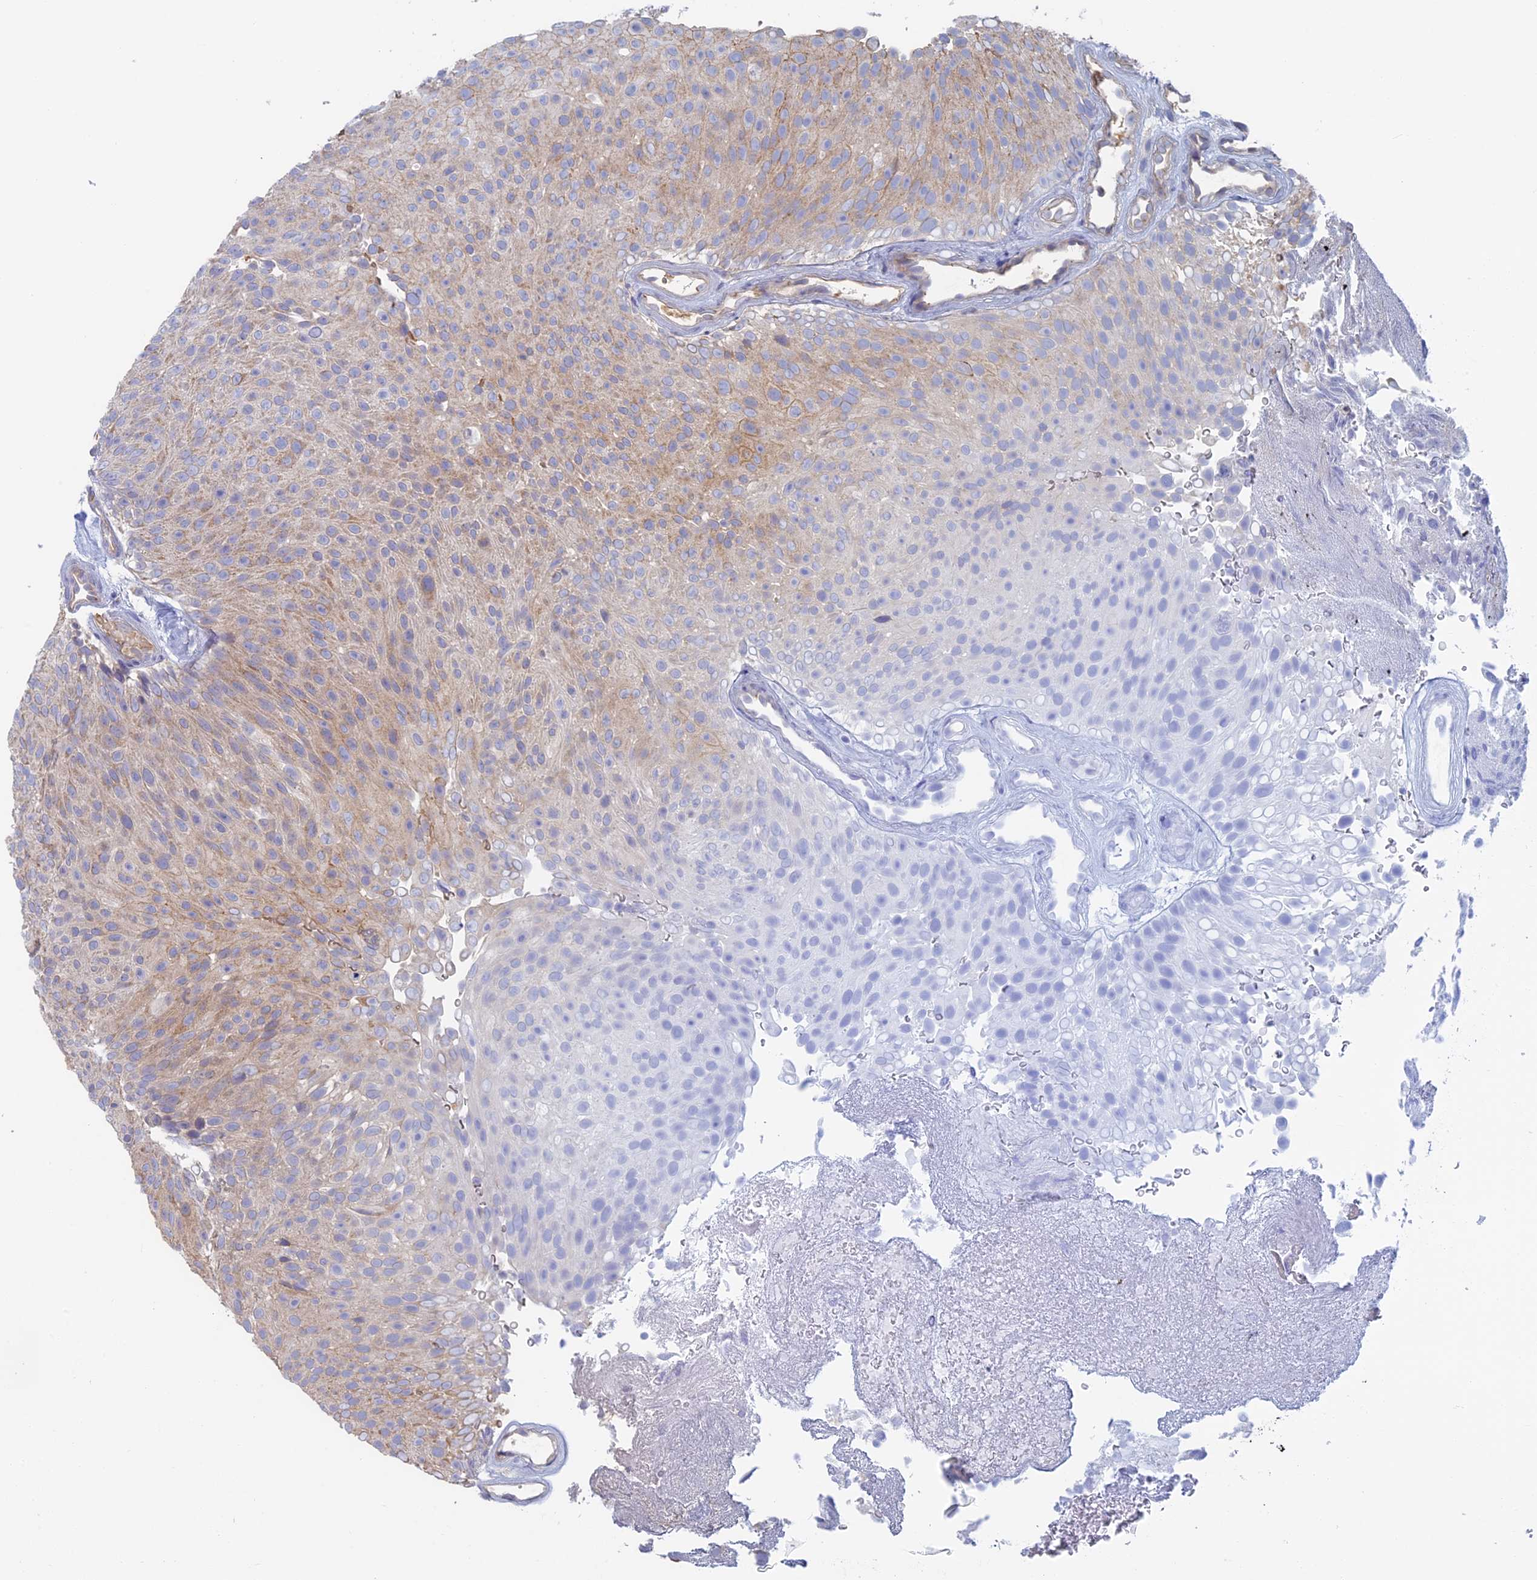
{"staining": {"intensity": "weak", "quantity": "<25%", "location": "cytoplasmic/membranous"}, "tissue": "urothelial cancer", "cell_type": "Tumor cells", "image_type": "cancer", "snomed": [{"axis": "morphology", "description": "Urothelial carcinoma, Low grade"}, {"axis": "topography", "description": "Urinary bladder"}], "caption": "A micrograph of urothelial cancer stained for a protein shows no brown staining in tumor cells.", "gene": "TBC1D30", "patient": {"sex": "male", "age": 78}}